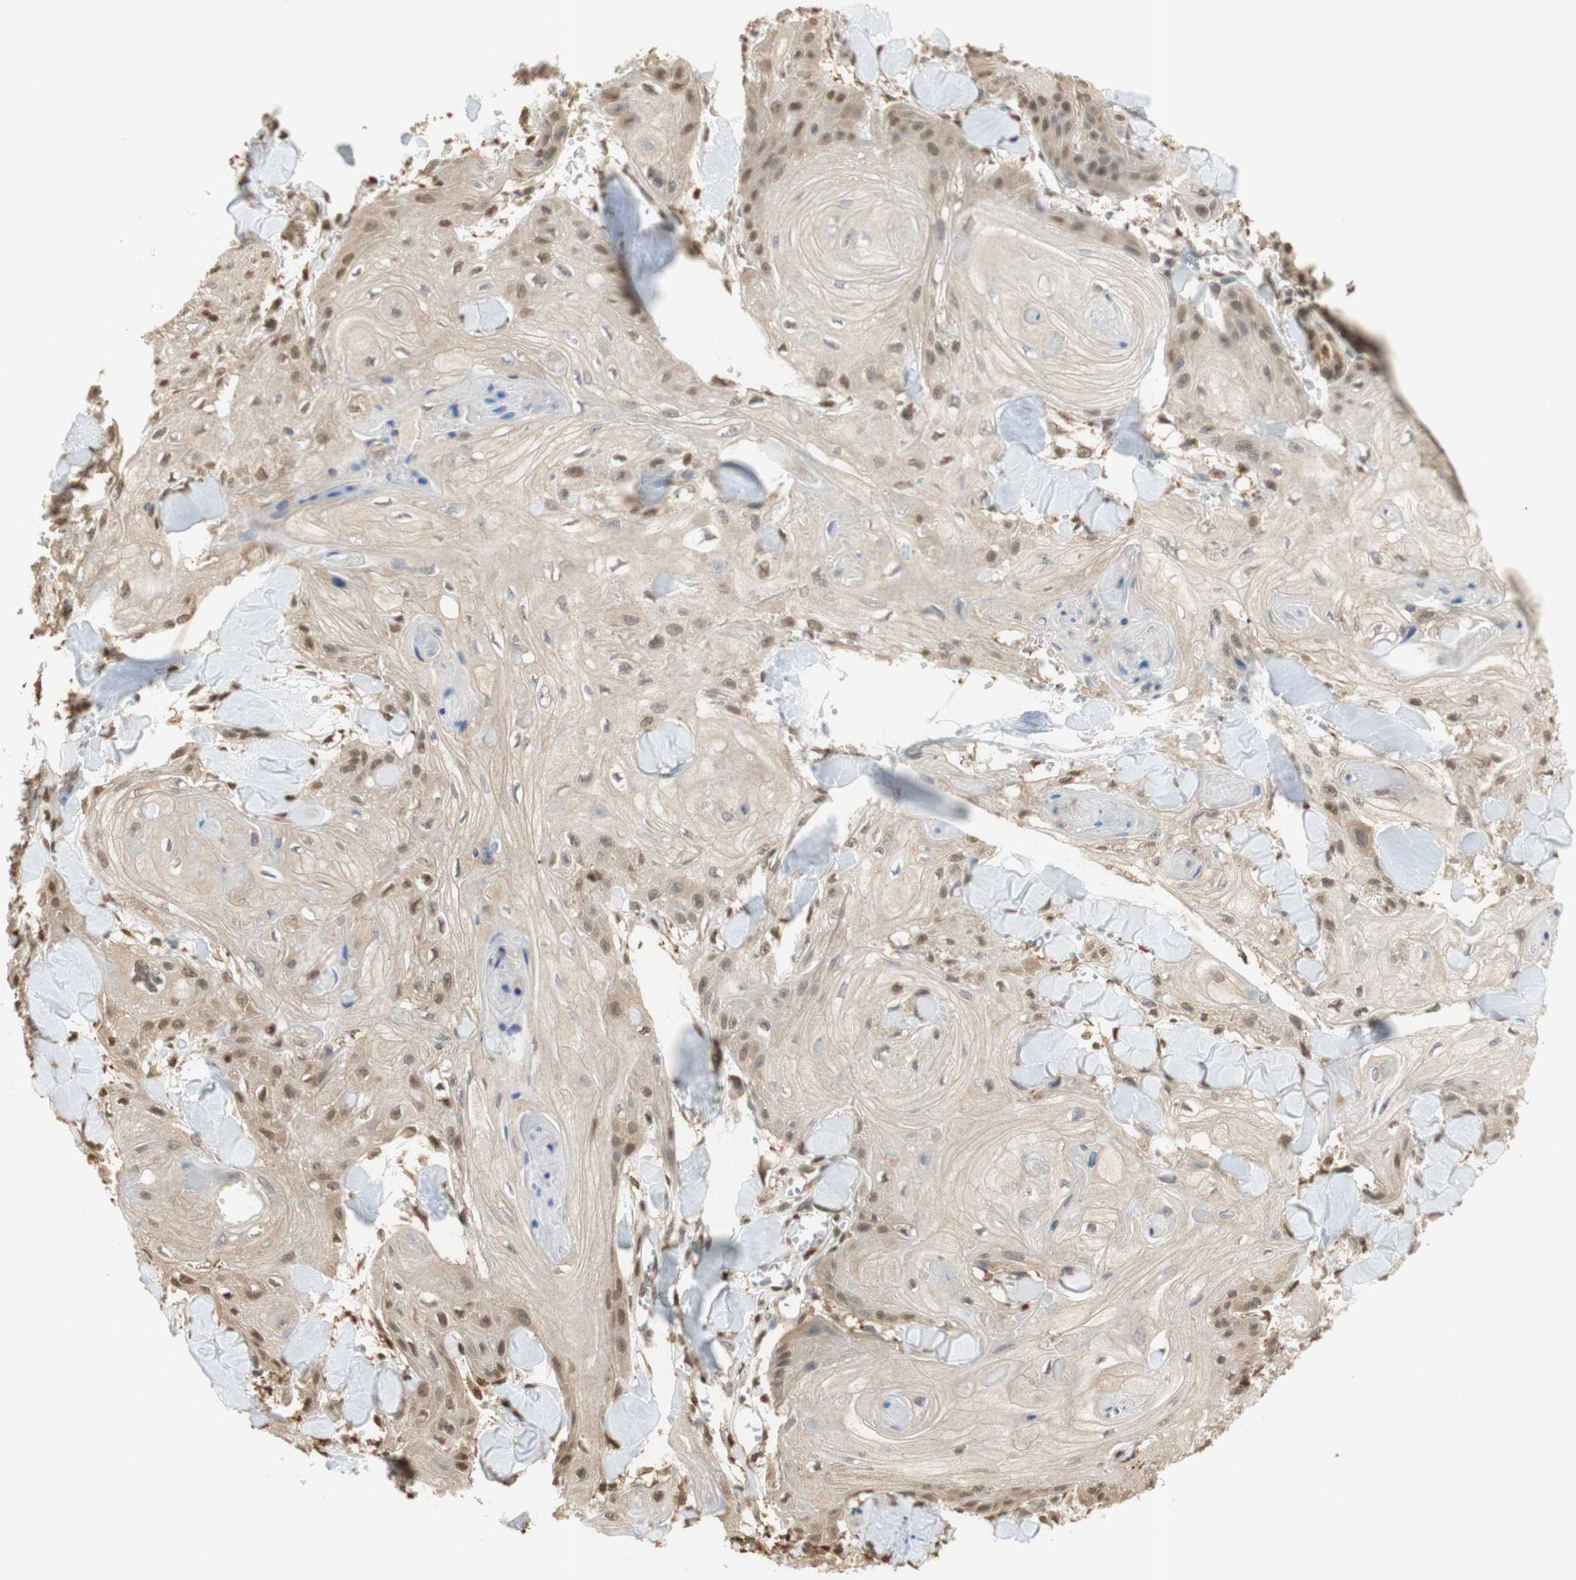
{"staining": {"intensity": "moderate", "quantity": "25%-75%", "location": "cytoplasmic/membranous,nuclear"}, "tissue": "skin cancer", "cell_type": "Tumor cells", "image_type": "cancer", "snomed": [{"axis": "morphology", "description": "Squamous cell carcinoma, NOS"}, {"axis": "topography", "description": "Skin"}], "caption": "Squamous cell carcinoma (skin) stained for a protein shows moderate cytoplasmic/membranous and nuclear positivity in tumor cells. Using DAB (3,3'-diaminobenzidine) (brown) and hematoxylin (blue) stains, captured at high magnification using brightfield microscopy.", "gene": "NAP1L4", "patient": {"sex": "male", "age": 74}}